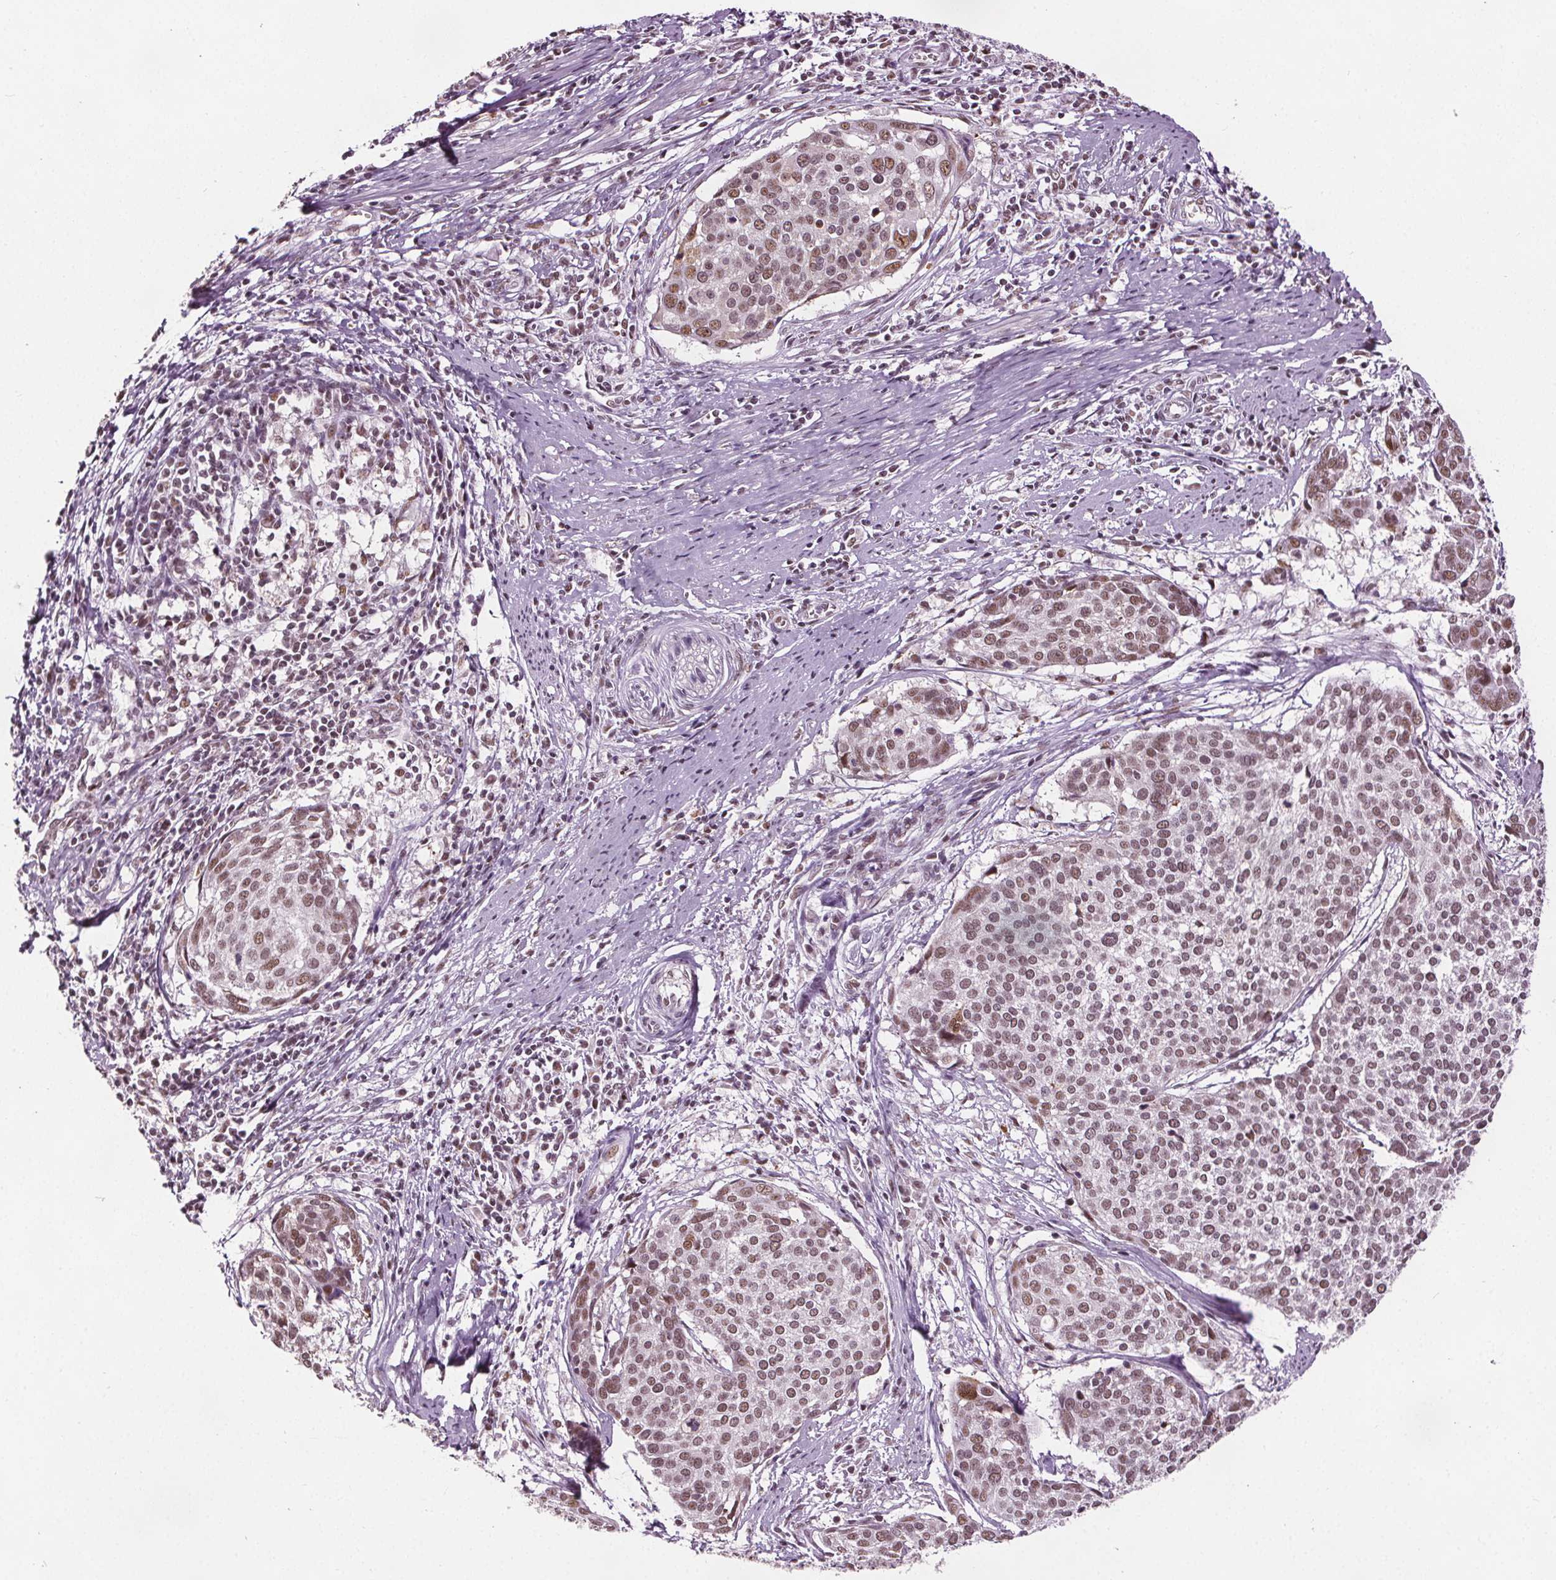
{"staining": {"intensity": "weak", "quantity": ">75%", "location": "nuclear"}, "tissue": "cervical cancer", "cell_type": "Tumor cells", "image_type": "cancer", "snomed": [{"axis": "morphology", "description": "Squamous cell carcinoma, NOS"}, {"axis": "topography", "description": "Cervix"}], "caption": "Tumor cells show weak nuclear positivity in about >75% of cells in cervical squamous cell carcinoma.", "gene": "IWS1", "patient": {"sex": "female", "age": 39}}